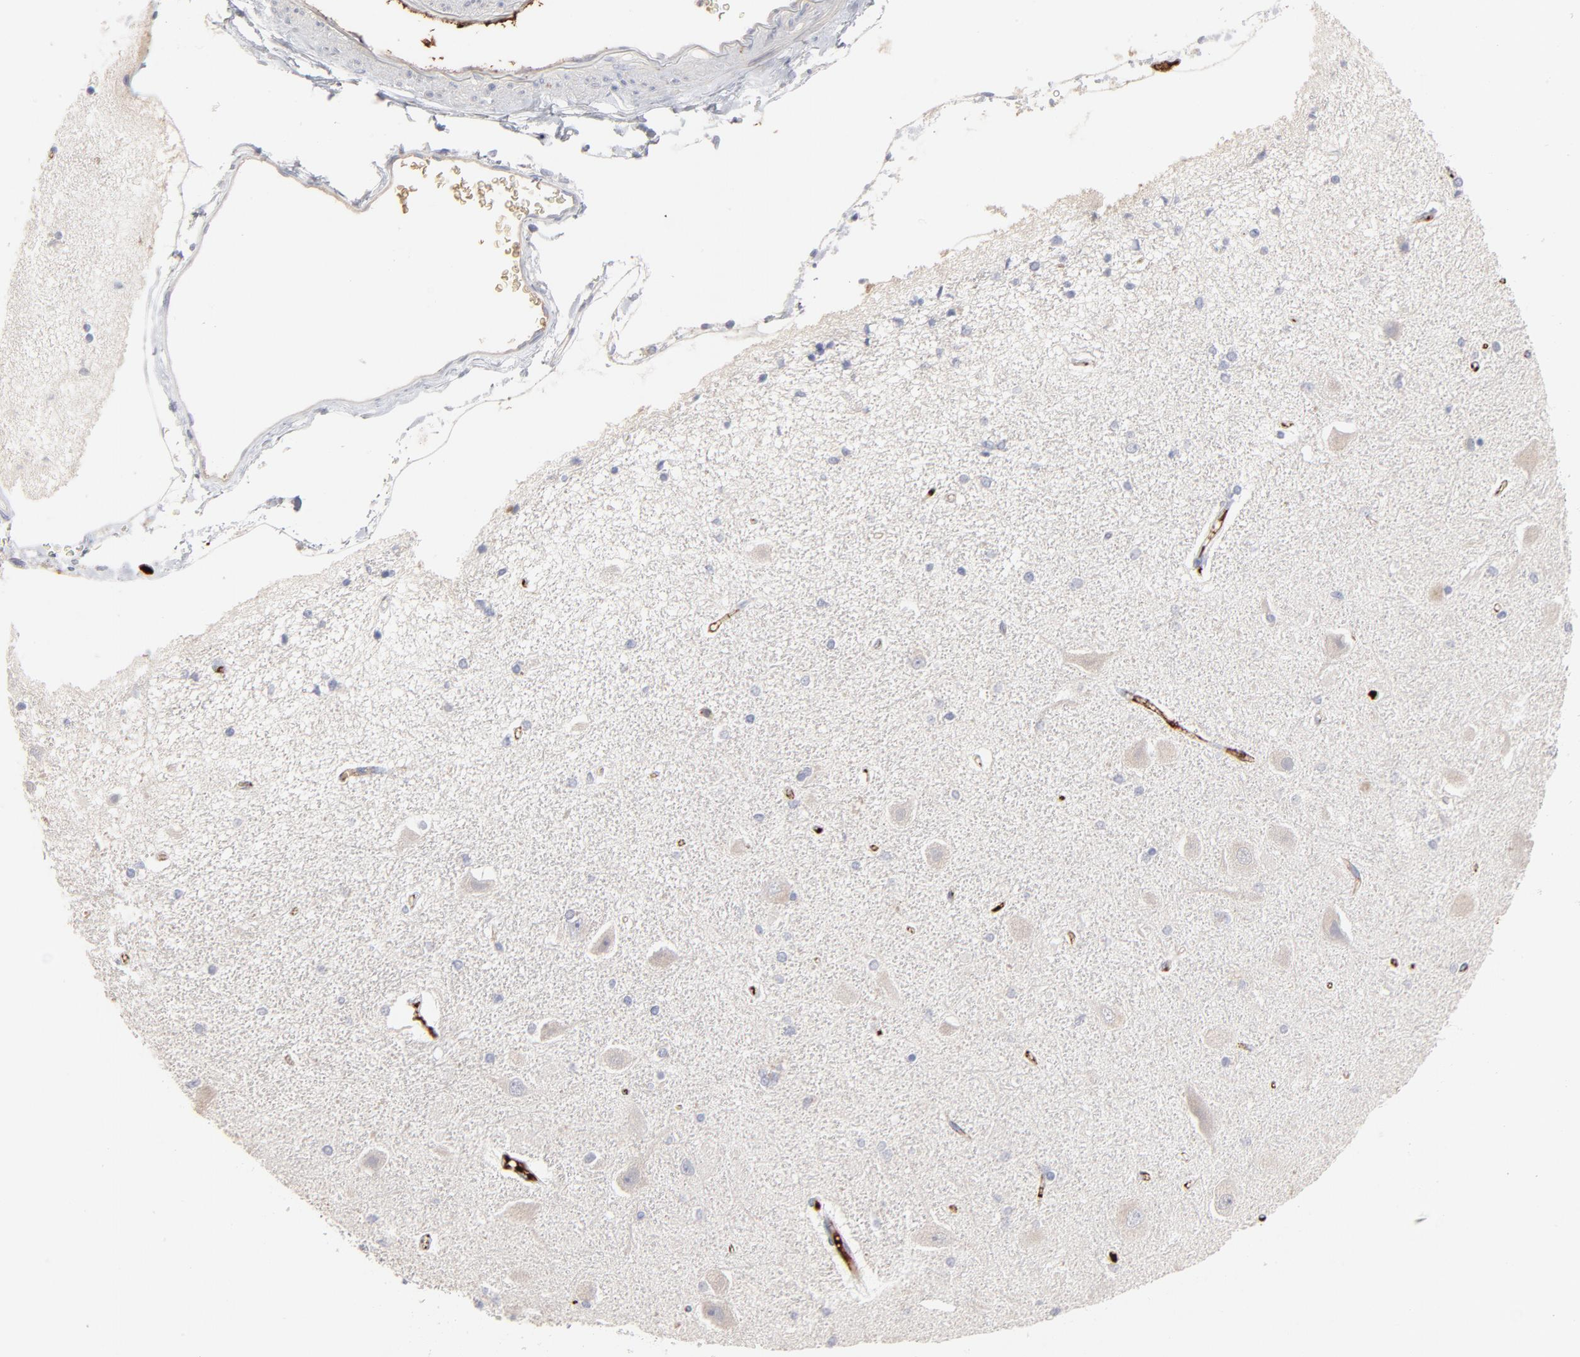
{"staining": {"intensity": "negative", "quantity": "none", "location": "none"}, "tissue": "hippocampus", "cell_type": "Glial cells", "image_type": "normal", "snomed": [{"axis": "morphology", "description": "Normal tissue, NOS"}, {"axis": "topography", "description": "Hippocampus"}], "caption": "Image shows no significant protein positivity in glial cells of benign hippocampus.", "gene": "CCR3", "patient": {"sex": "female", "age": 54}}